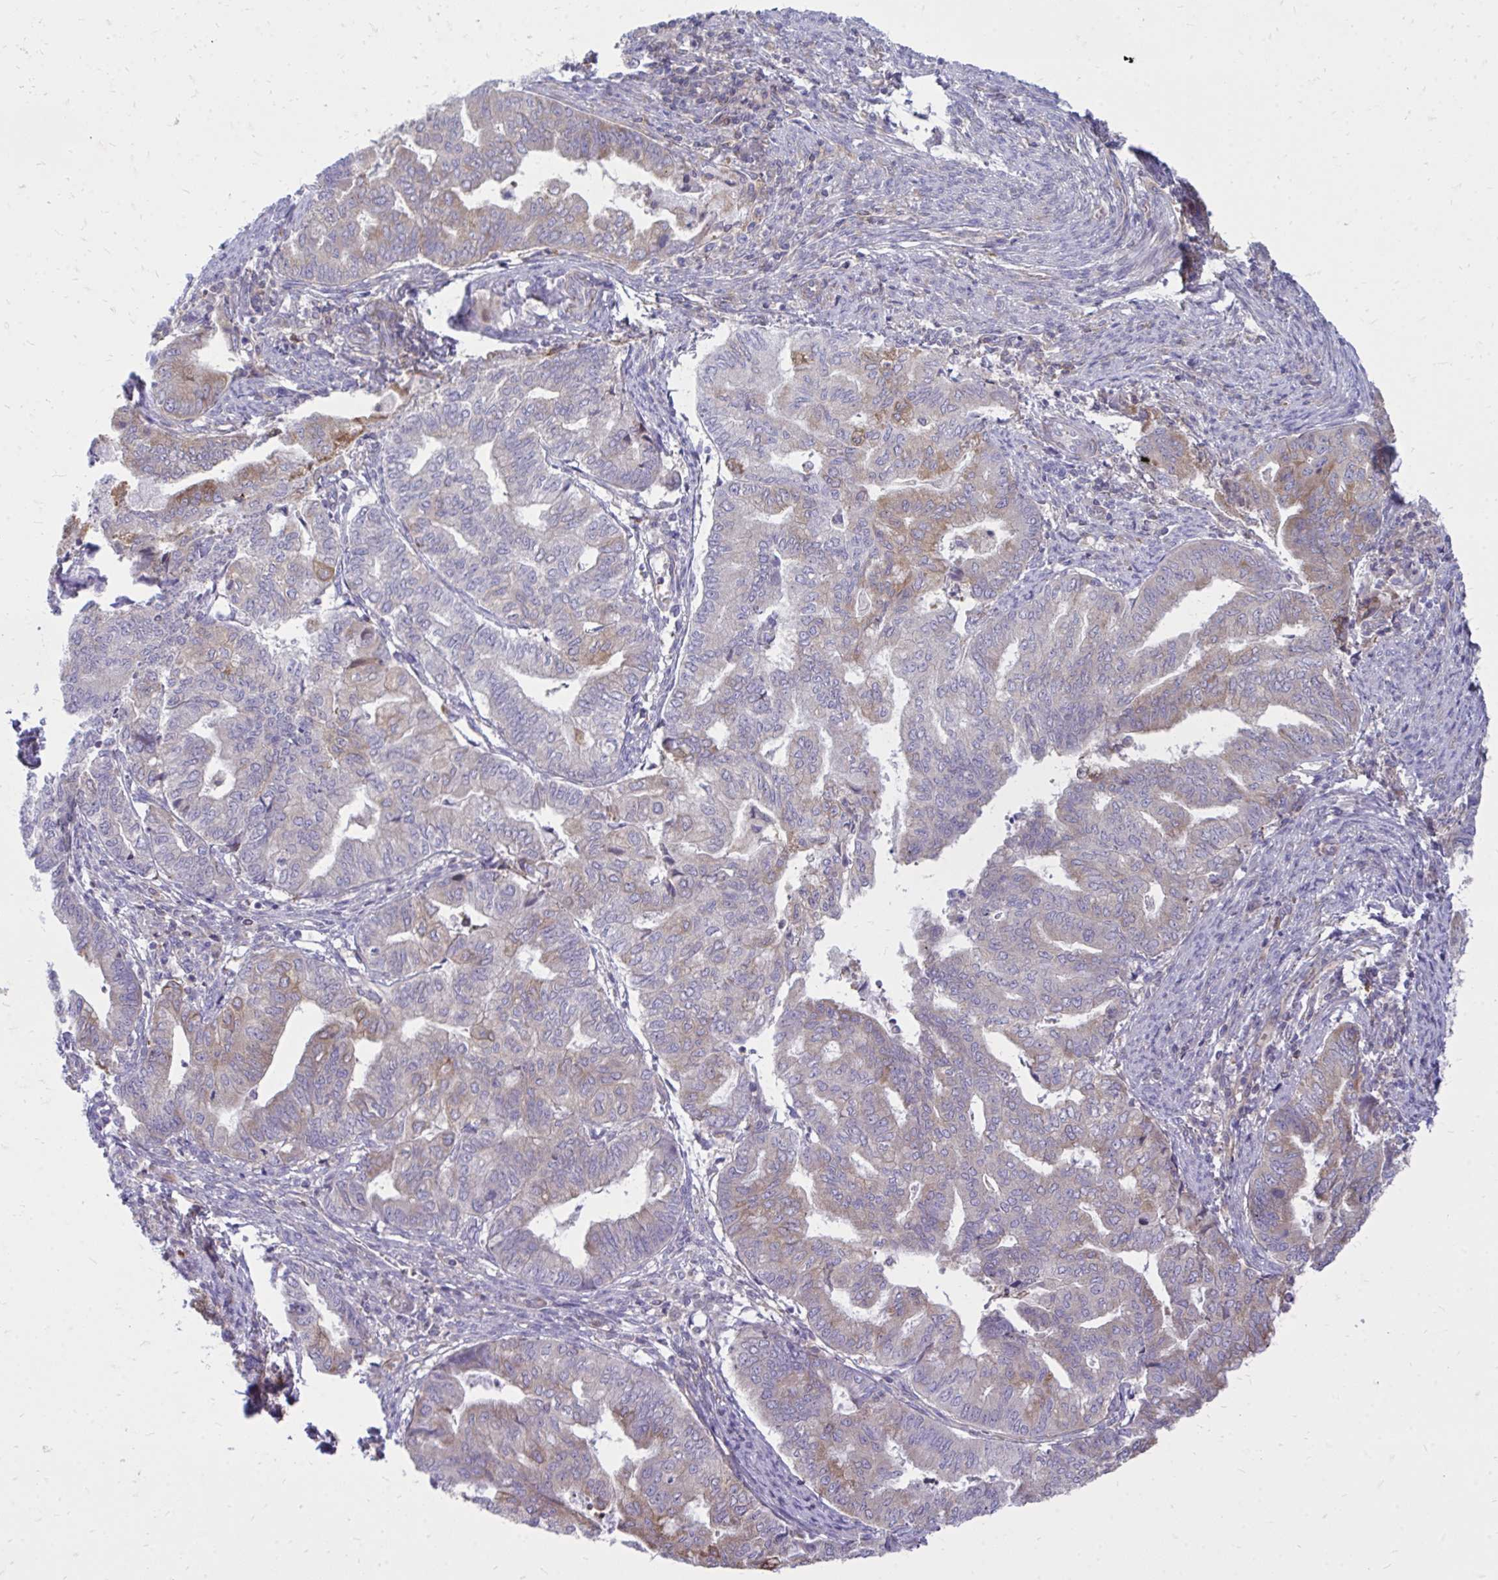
{"staining": {"intensity": "weak", "quantity": "<25%", "location": "cytoplasmic/membranous"}, "tissue": "endometrial cancer", "cell_type": "Tumor cells", "image_type": "cancer", "snomed": [{"axis": "morphology", "description": "Adenocarcinoma, NOS"}, {"axis": "topography", "description": "Endometrium"}], "caption": "Tumor cells are negative for protein expression in human endometrial adenocarcinoma.", "gene": "ASAP1", "patient": {"sex": "female", "age": 79}}